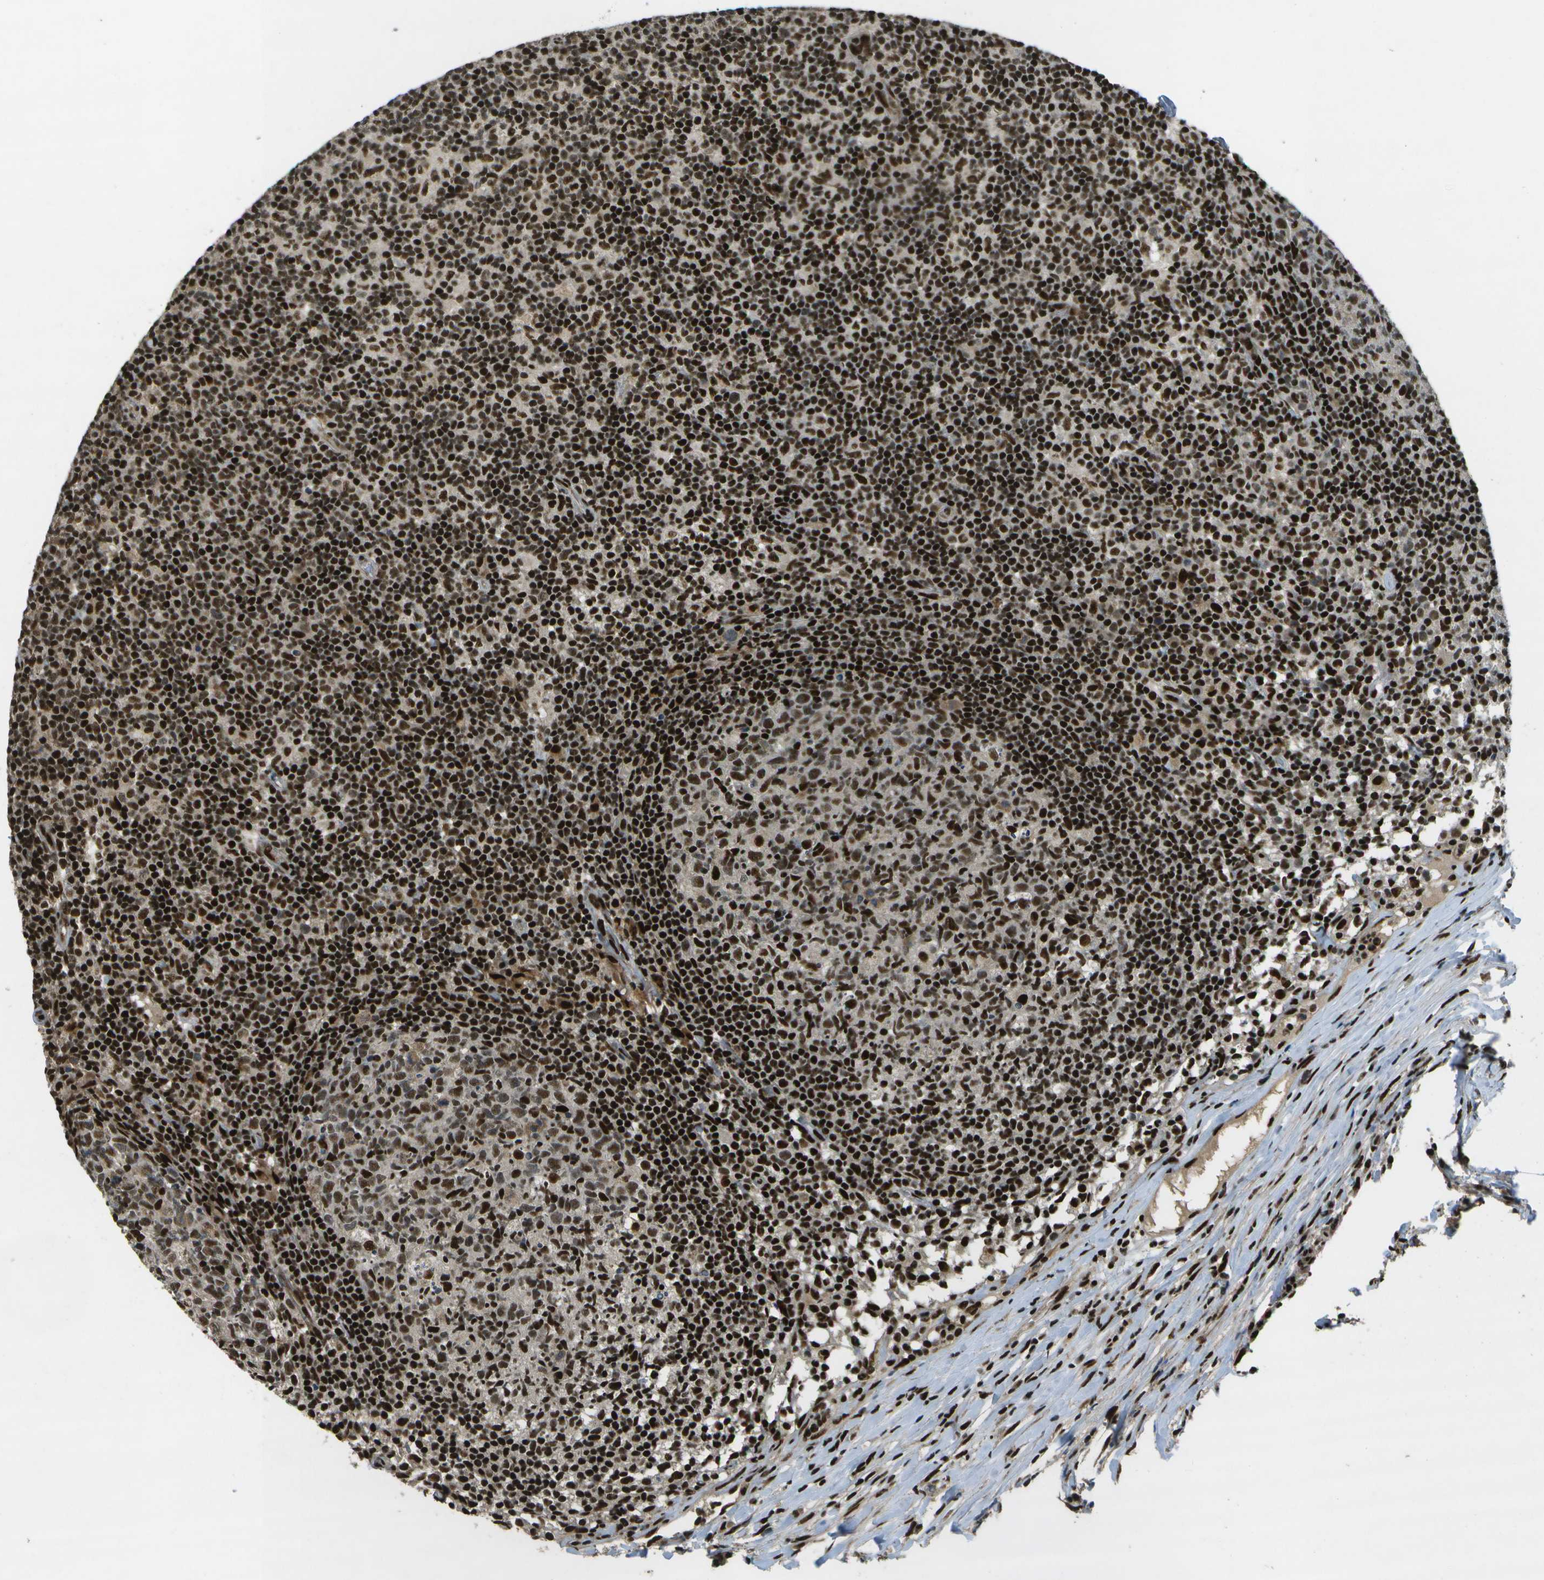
{"staining": {"intensity": "strong", "quantity": ">75%", "location": "nuclear"}, "tissue": "lymph node", "cell_type": "Germinal center cells", "image_type": "normal", "snomed": [{"axis": "morphology", "description": "Normal tissue, NOS"}, {"axis": "morphology", "description": "Inflammation, NOS"}, {"axis": "topography", "description": "Lymph node"}], "caption": "Immunohistochemical staining of unremarkable lymph node exhibits high levels of strong nuclear positivity in about >75% of germinal center cells. (IHC, brightfield microscopy, high magnification).", "gene": "GANC", "patient": {"sex": "male", "age": 55}}